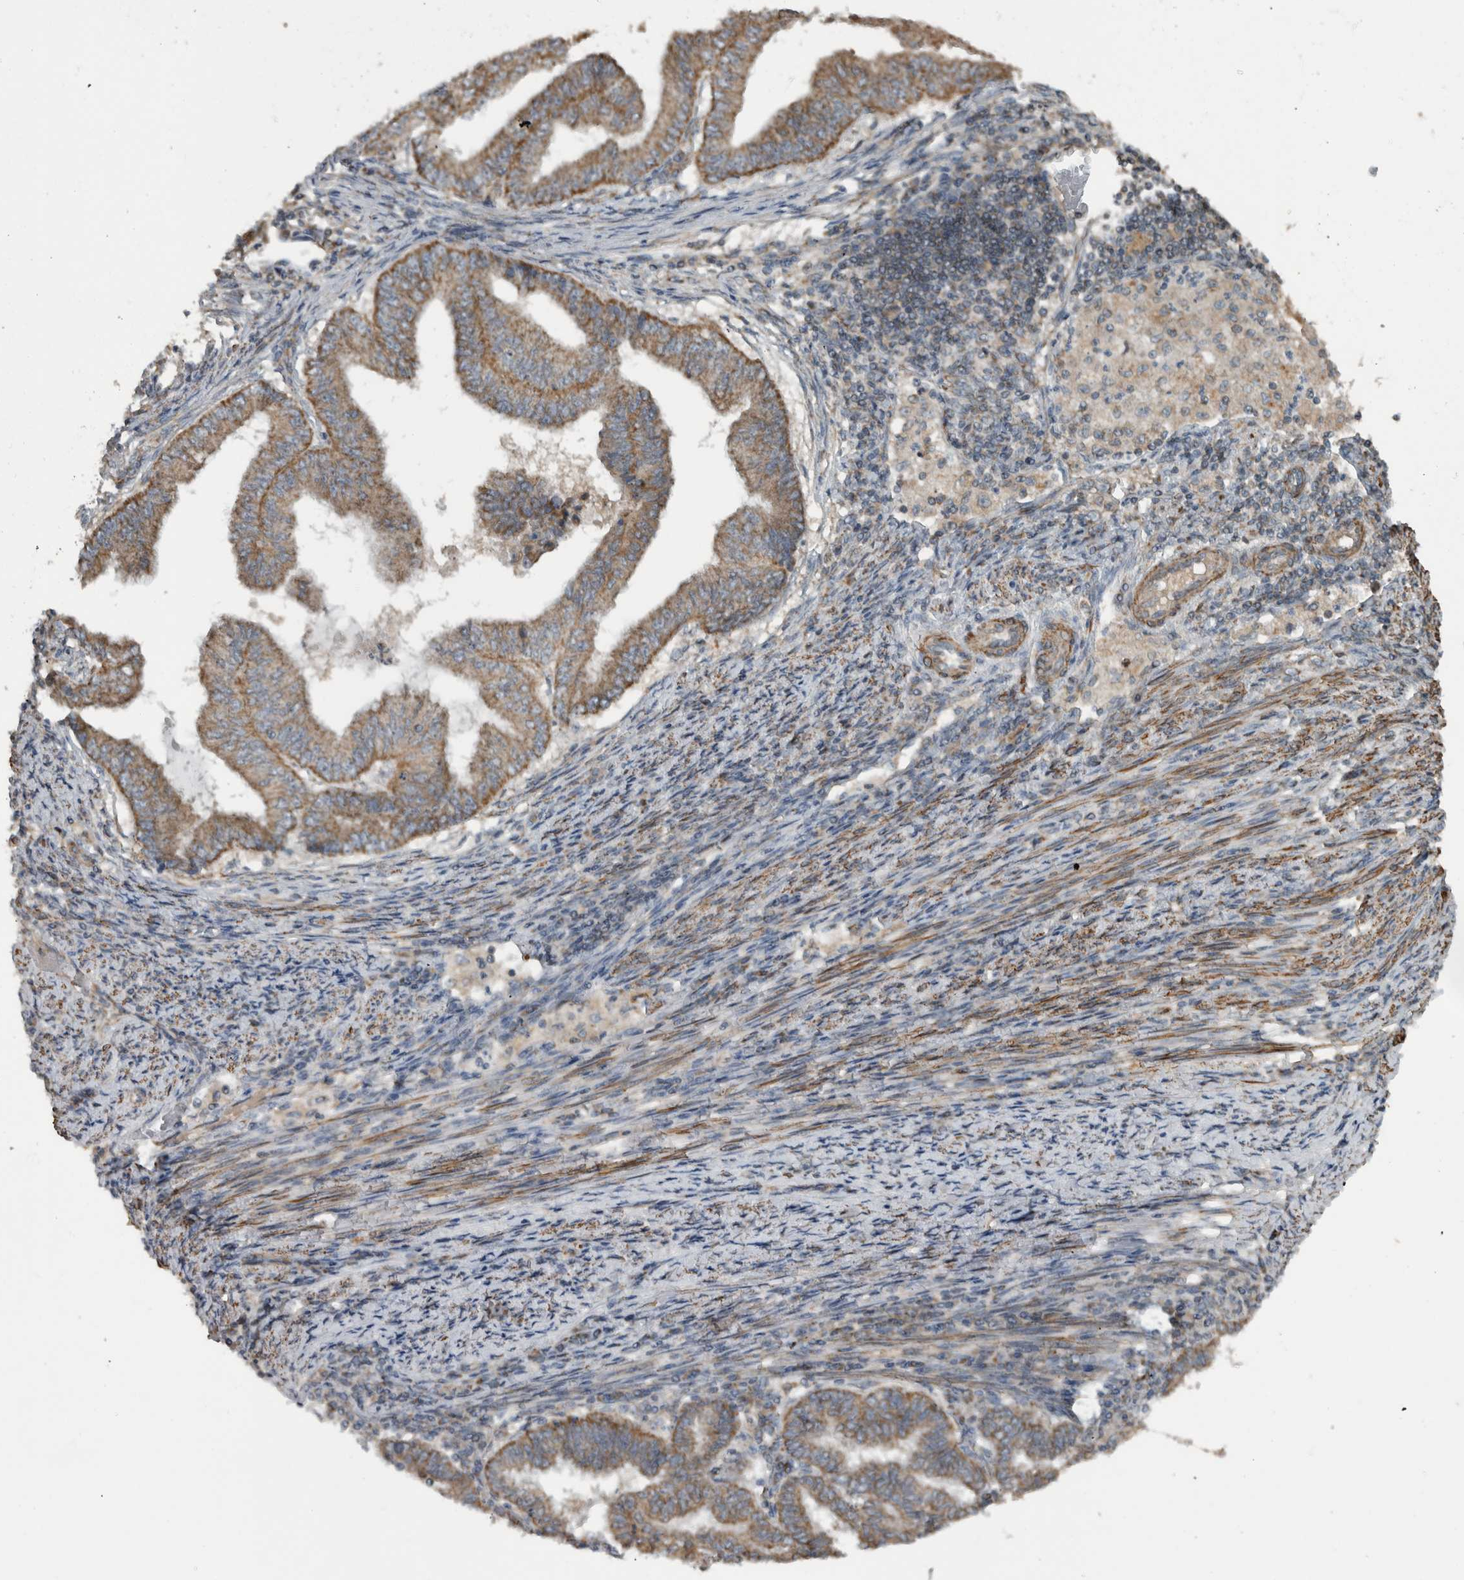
{"staining": {"intensity": "moderate", "quantity": ">75%", "location": "cytoplasmic/membranous"}, "tissue": "endometrial cancer", "cell_type": "Tumor cells", "image_type": "cancer", "snomed": [{"axis": "morphology", "description": "Polyp, NOS"}, {"axis": "morphology", "description": "Adenocarcinoma, NOS"}, {"axis": "morphology", "description": "Adenoma, NOS"}, {"axis": "topography", "description": "Endometrium"}], "caption": "Immunohistochemical staining of human endometrial polyp exhibits moderate cytoplasmic/membranous protein expression in about >75% of tumor cells.", "gene": "ARMC1", "patient": {"sex": "female", "age": 79}}